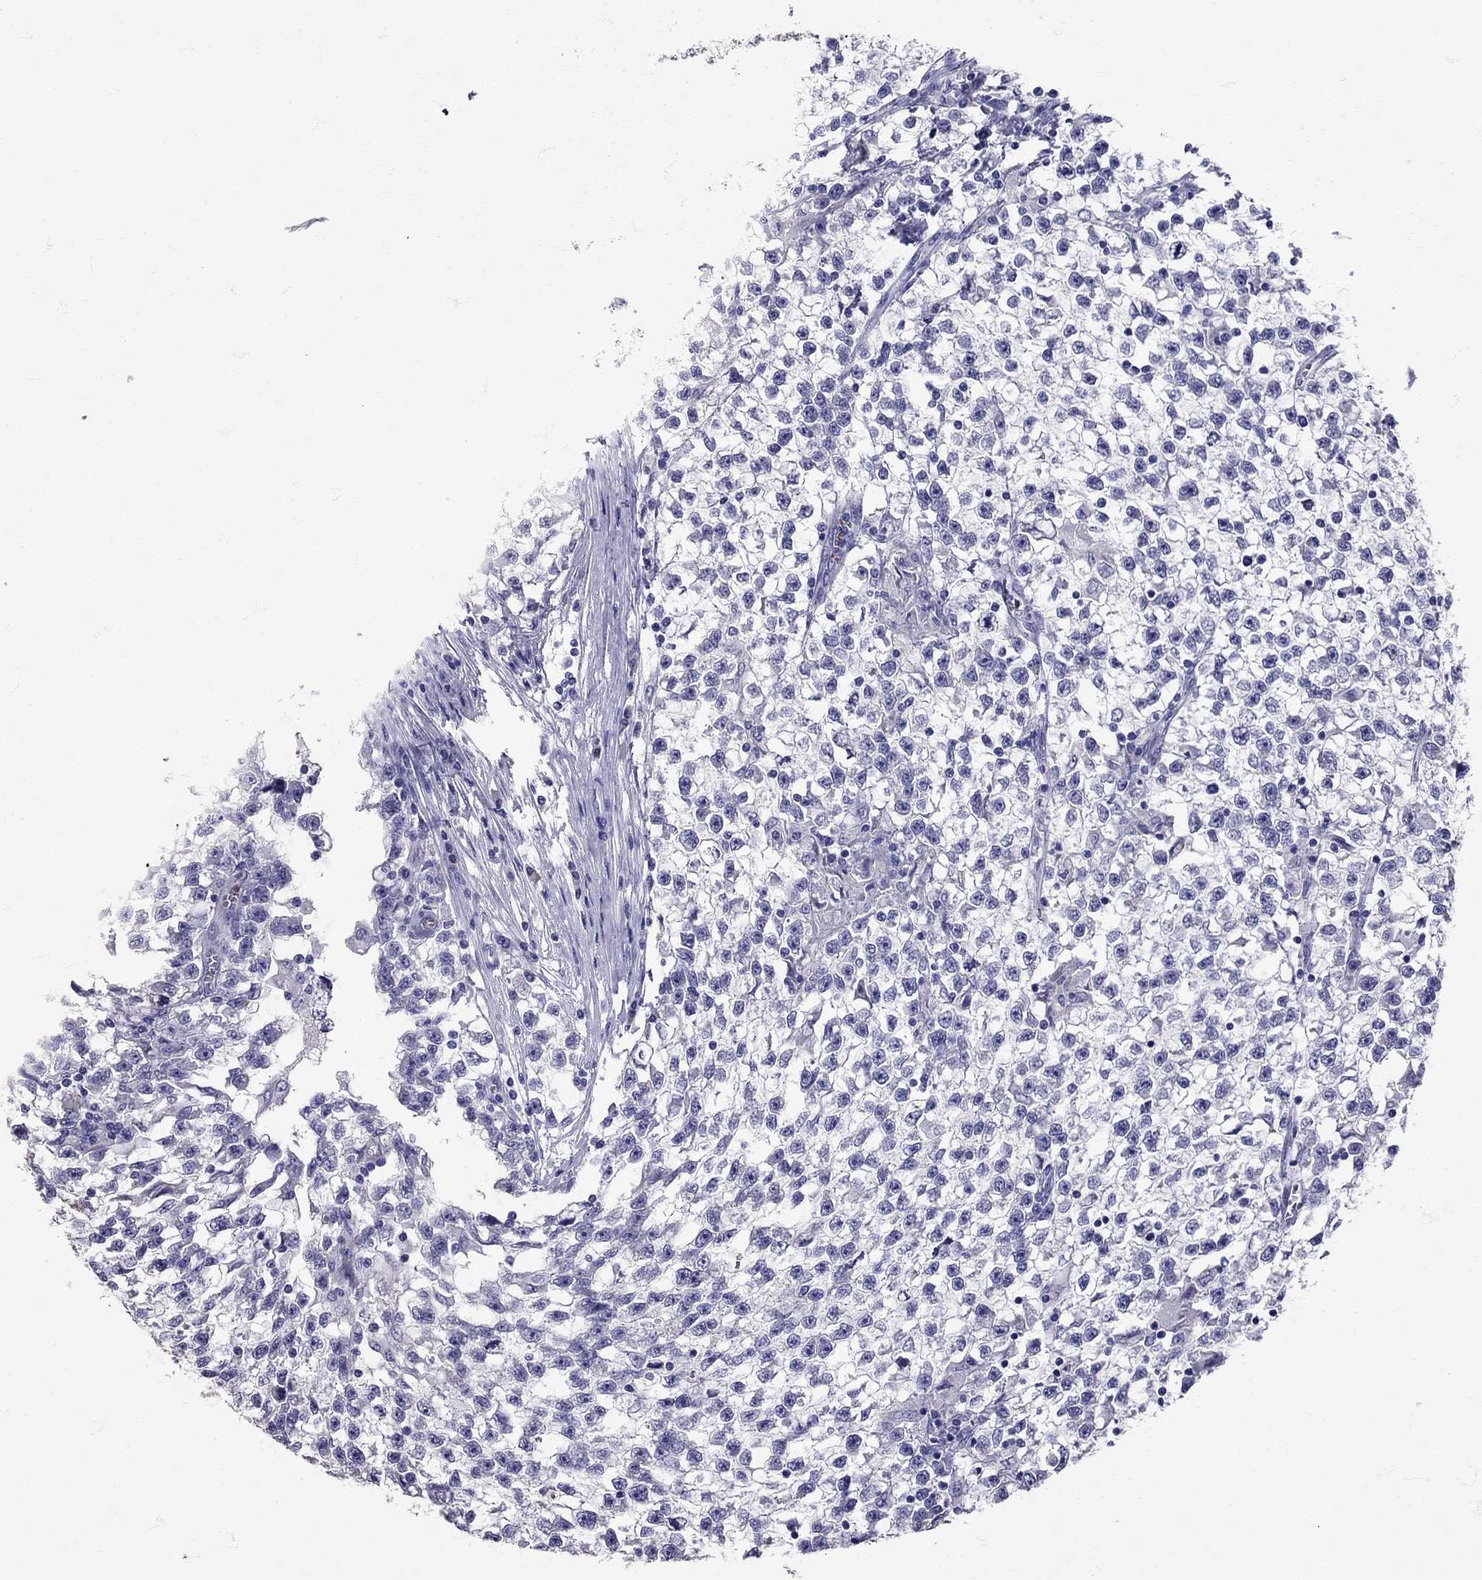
{"staining": {"intensity": "negative", "quantity": "none", "location": "none"}, "tissue": "testis cancer", "cell_type": "Tumor cells", "image_type": "cancer", "snomed": [{"axis": "morphology", "description": "Seminoma, NOS"}, {"axis": "topography", "description": "Testis"}], "caption": "A high-resolution photomicrograph shows immunohistochemistry staining of testis cancer, which reveals no significant expression in tumor cells.", "gene": "TBR1", "patient": {"sex": "male", "age": 31}}